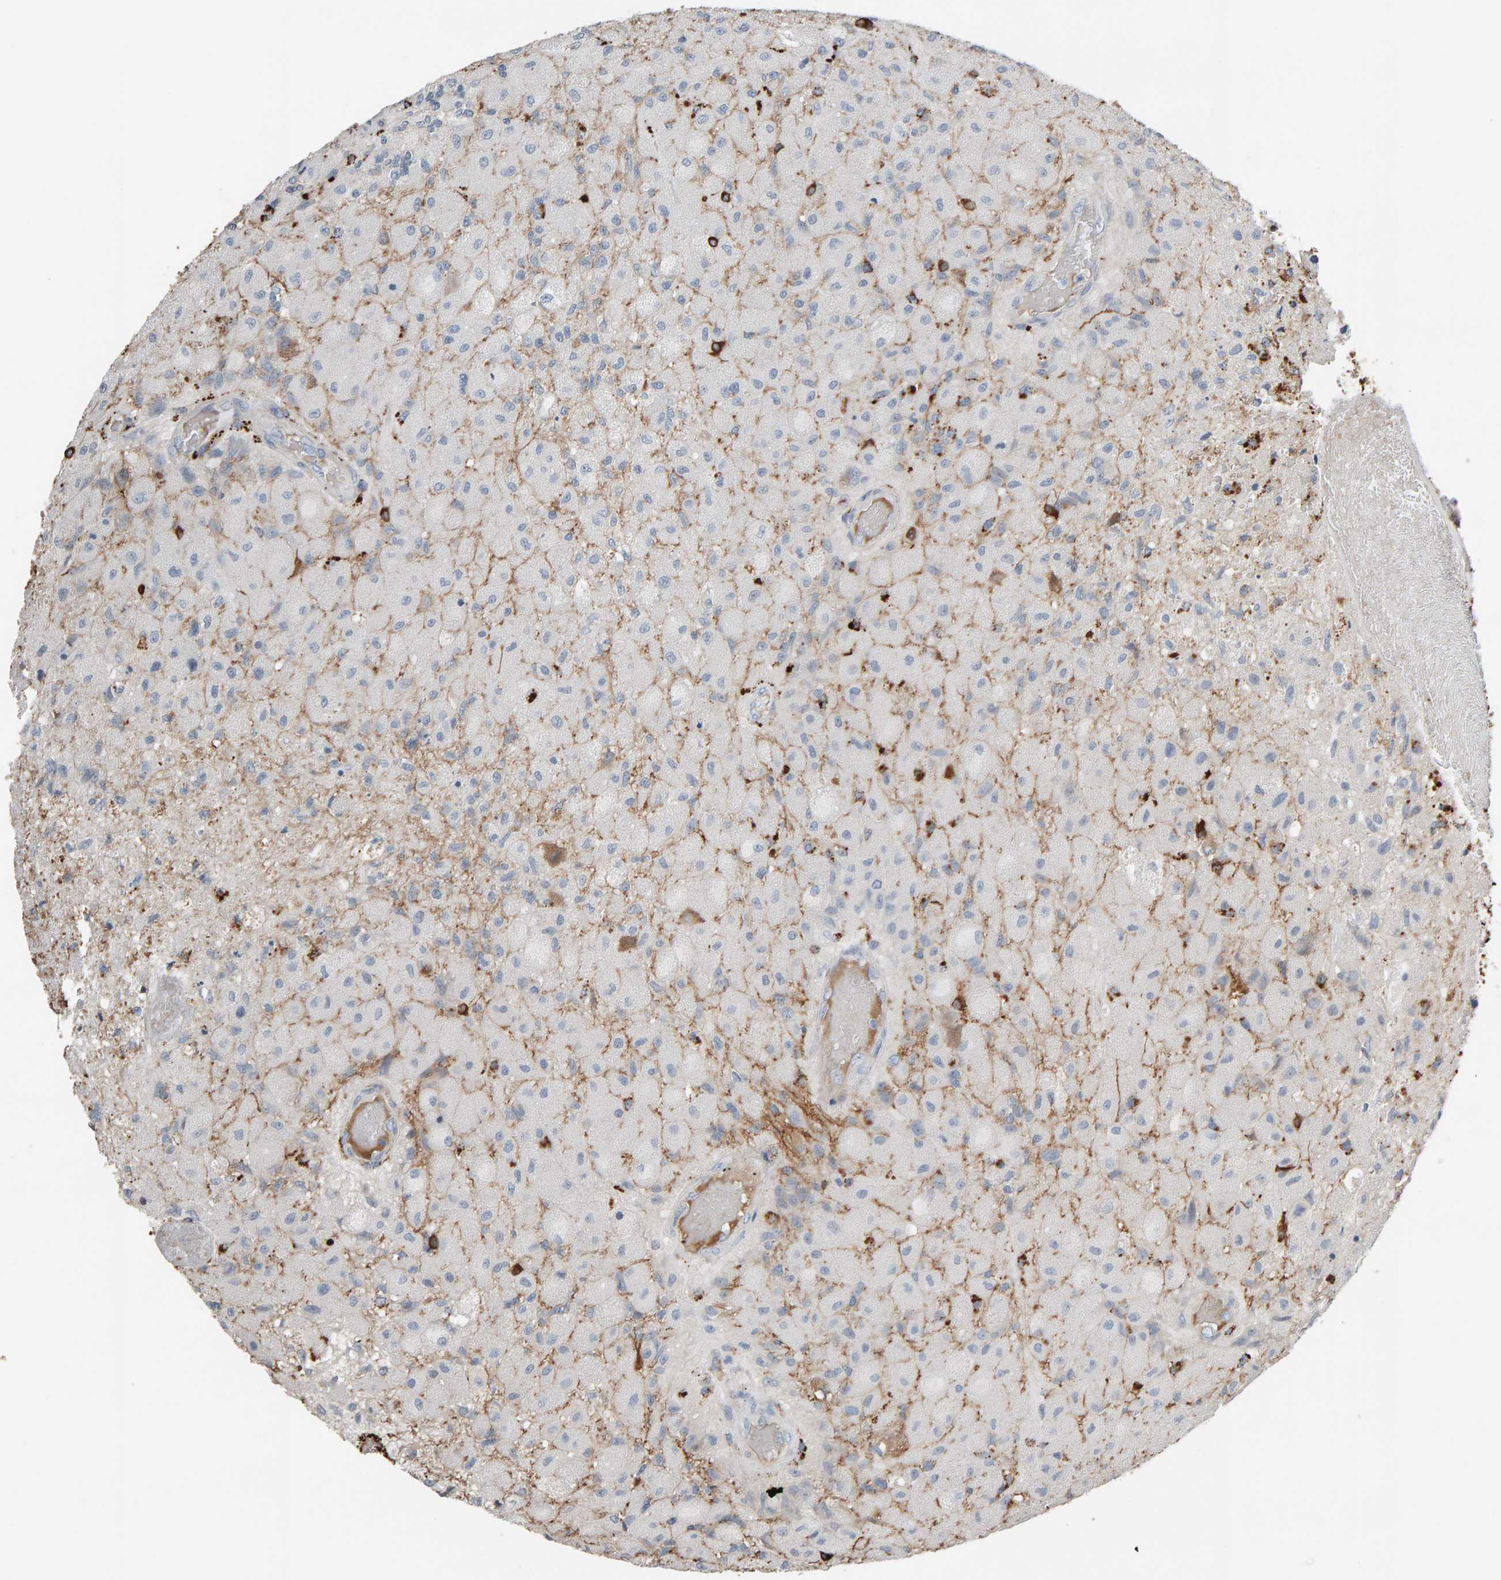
{"staining": {"intensity": "negative", "quantity": "none", "location": "none"}, "tissue": "glioma", "cell_type": "Tumor cells", "image_type": "cancer", "snomed": [{"axis": "morphology", "description": "Normal tissue, NOS"}, {"axis": "morphology", "description": "Glioma, malignant, High grade"}, {"axis": "topography", "description": "Cerebral cortex"}], "caption": "Image shows no protein staining in tumor cells of glioma tissue.", "gene": "IPPK", "patient": {"sex": "male", "age": 77}}